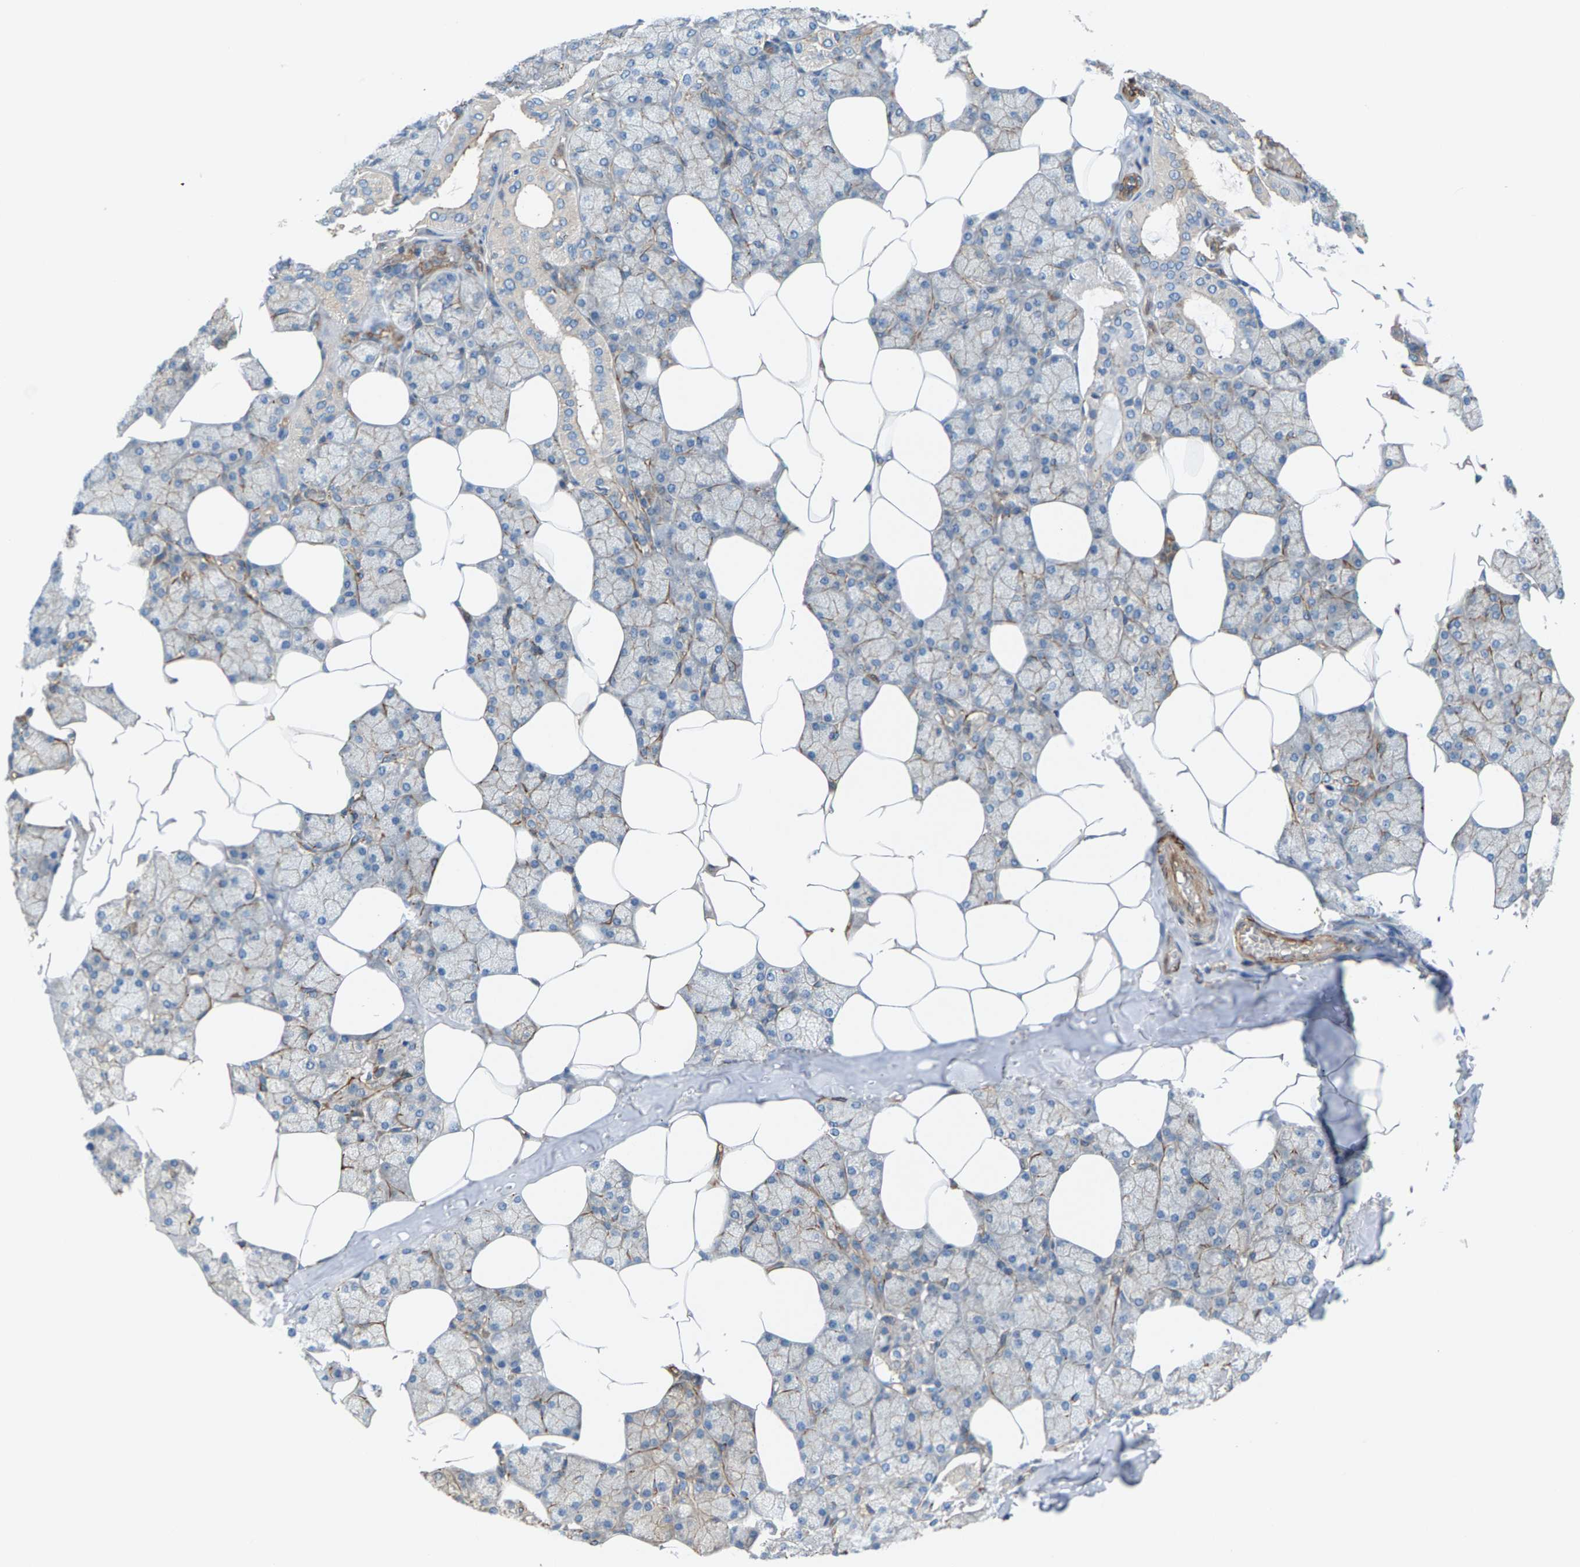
{"staining": {"intensity": "moderate", "quantity": "<25%", "location": "cytoplasmic/membranous"}, "tissue": "salivary gland", "cell_type": "Glandular cells", "image_type": "normal", "snomed": [{"axis": "morphology", "description": "Normal tissue, NOS"}, {"axis": "topography", "description": "Salivary gland"}], "caption": "Protein staining of normal salivary gland shows moderate cytoplasmic/membranous positivity in about <25% of glandular cells.", "gene": "PDCL", "patient": {"sex": "male", "age": 62}}